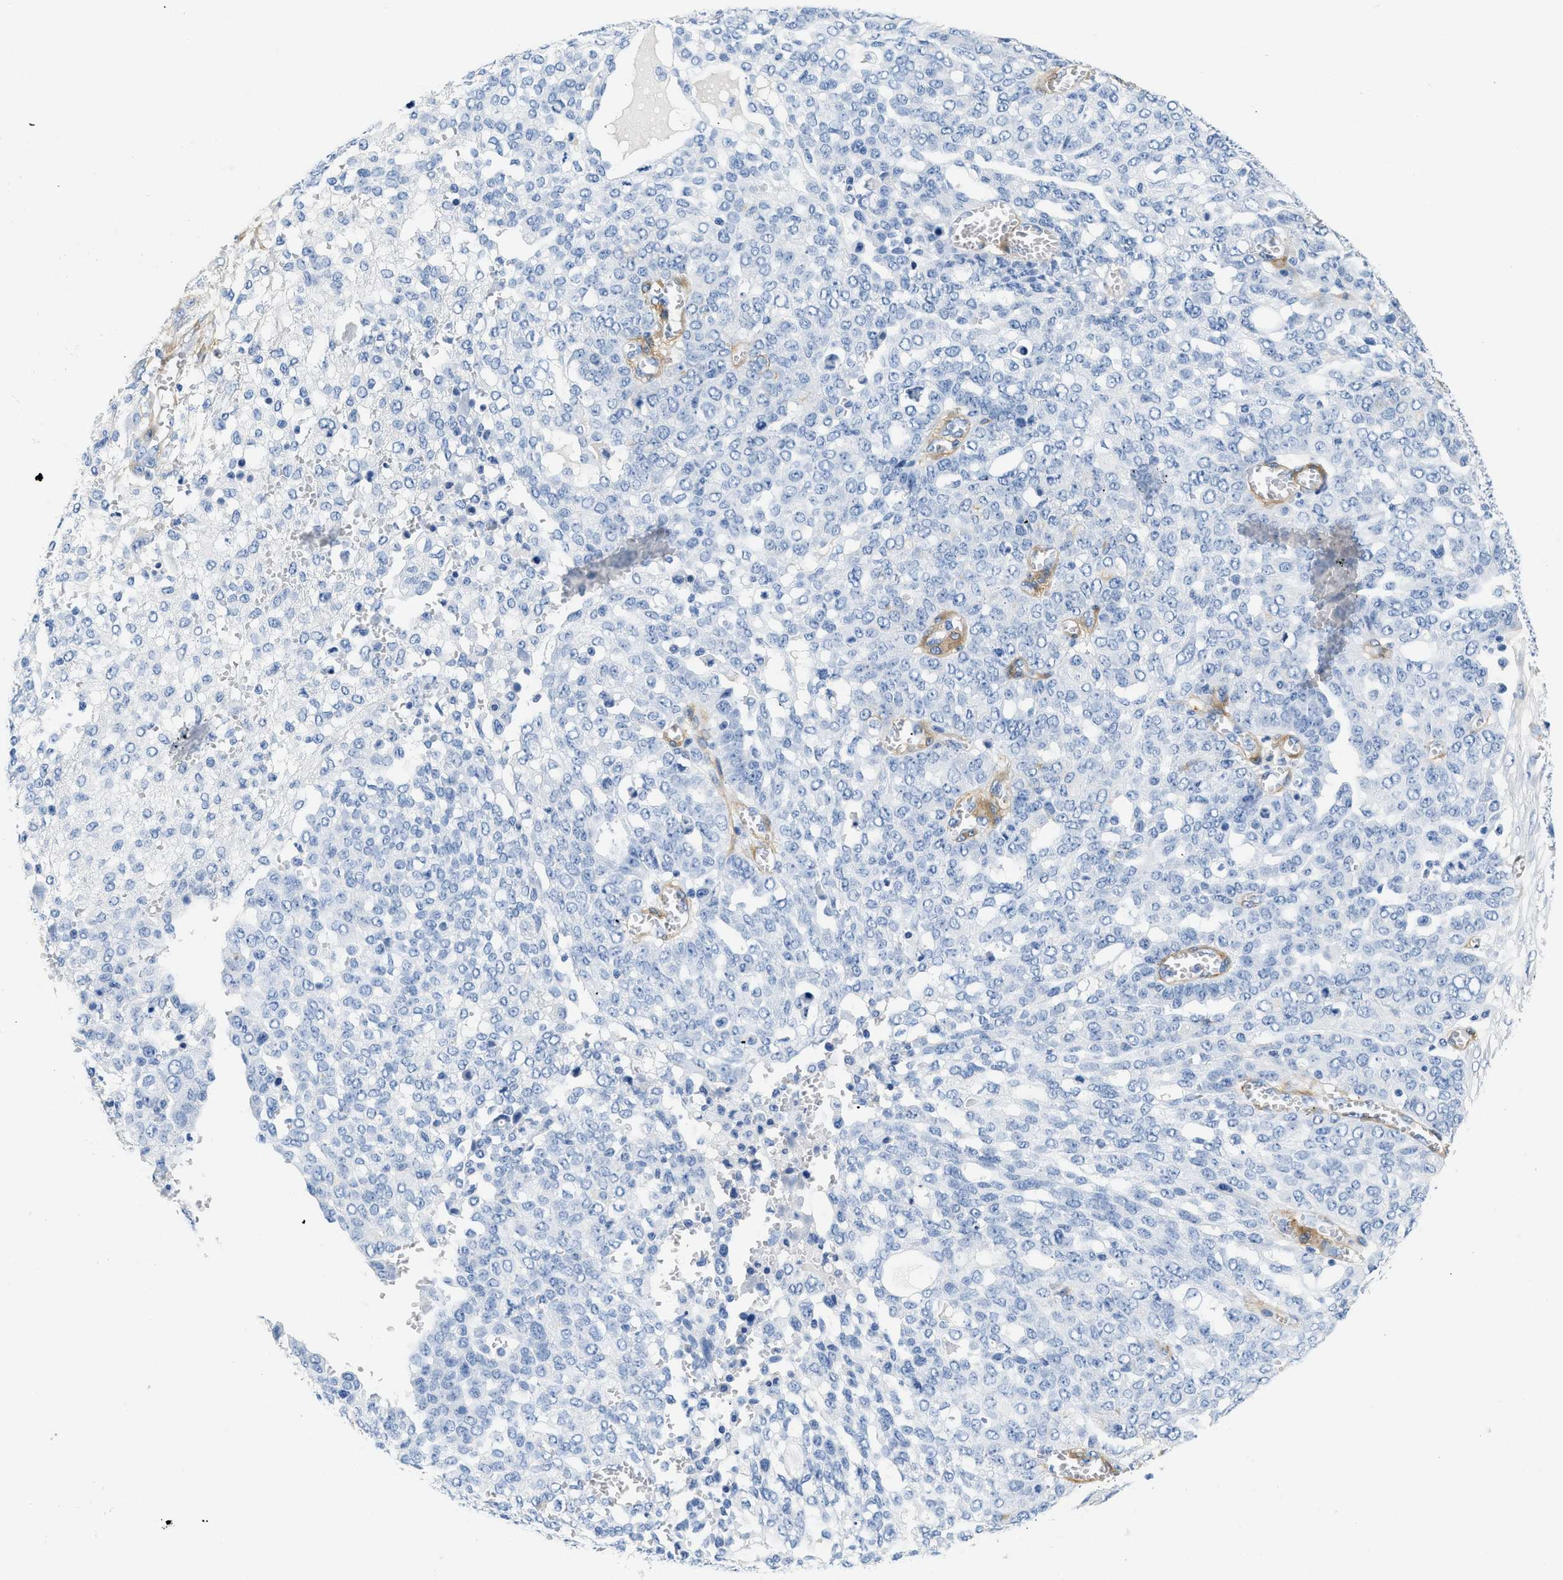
{"staining": {"intensity": "negative", "quantity": "none", "location": "none"}, "tissue": "ovarian cancer", "cell_type": "Tumor cells", "image_type": "cancer", "snomed": [{"axis": "morphology", "description": "Cystadenocarcinoma, serous, NOS"}, {"axis": "topography", "description": "Soft tissue"}, {"axis": "topography", "description": "Ovary"}], "caption": "Tumor cells show no significant staining in ovarian cancer.", "gene": "PDGFRB", "patient": {"sex": "female", "age": 57}}